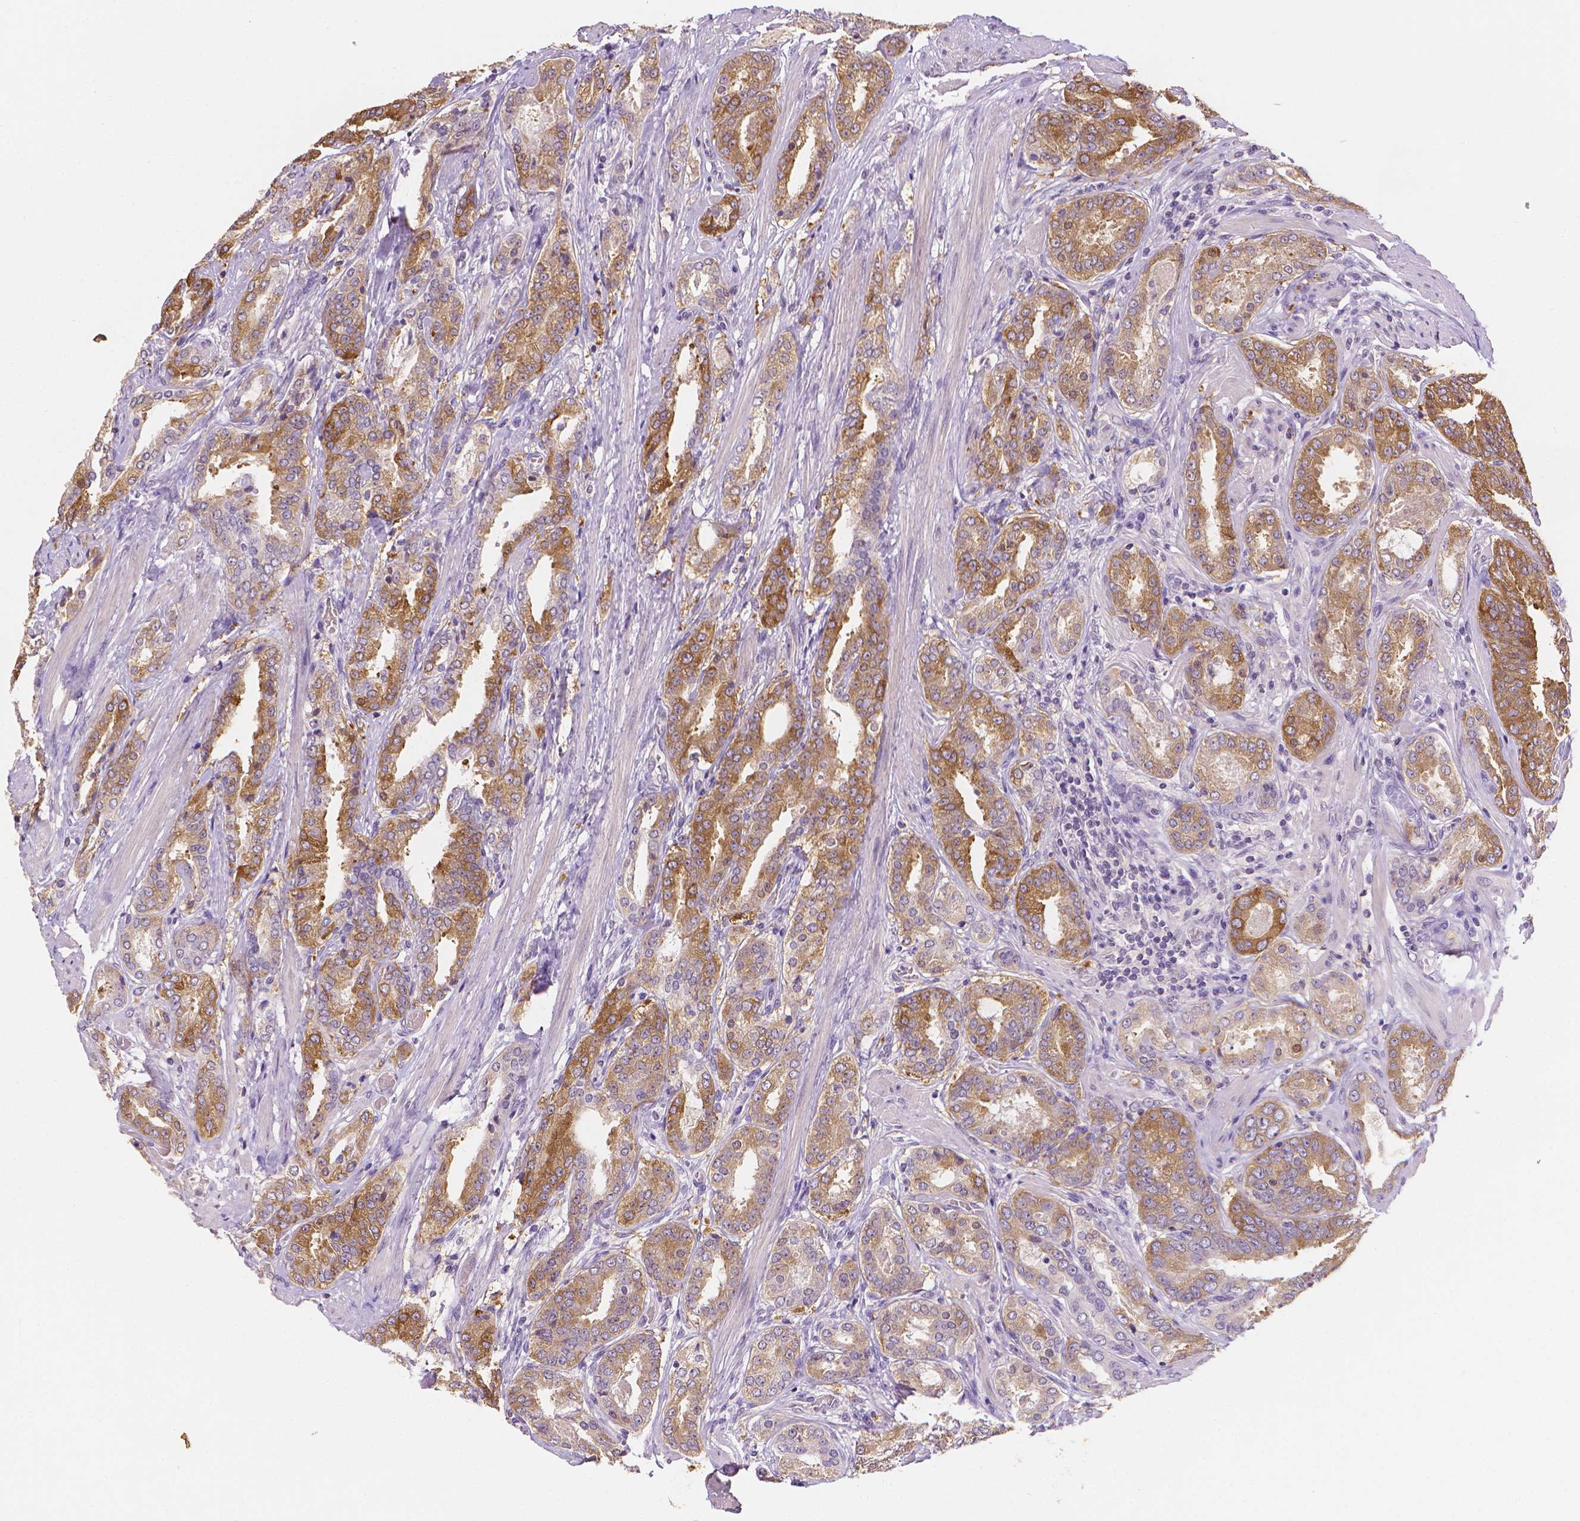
{"staining": {"intensity": "strong", "quantity": "25%-75%", "location": "cytoplasmic/membranous"}, "tissue": "prostate cancer", "cell_type": "Tumor cells", "image_type": "cancer", "snomed": [{"axis": "morphology", "description": "Adenocarcinoma, High grade"}, {"axis": "topography", "description": "Prostate"}], "caption": "Protein staining by IHC reveals strong cytoplasmic/membranous positivity in approximately 25%-75% of tumor cells in prostate high-grade adenocarcinoma.", "gene": "FASN", "patient": {"sex": "male", "age": 63}}